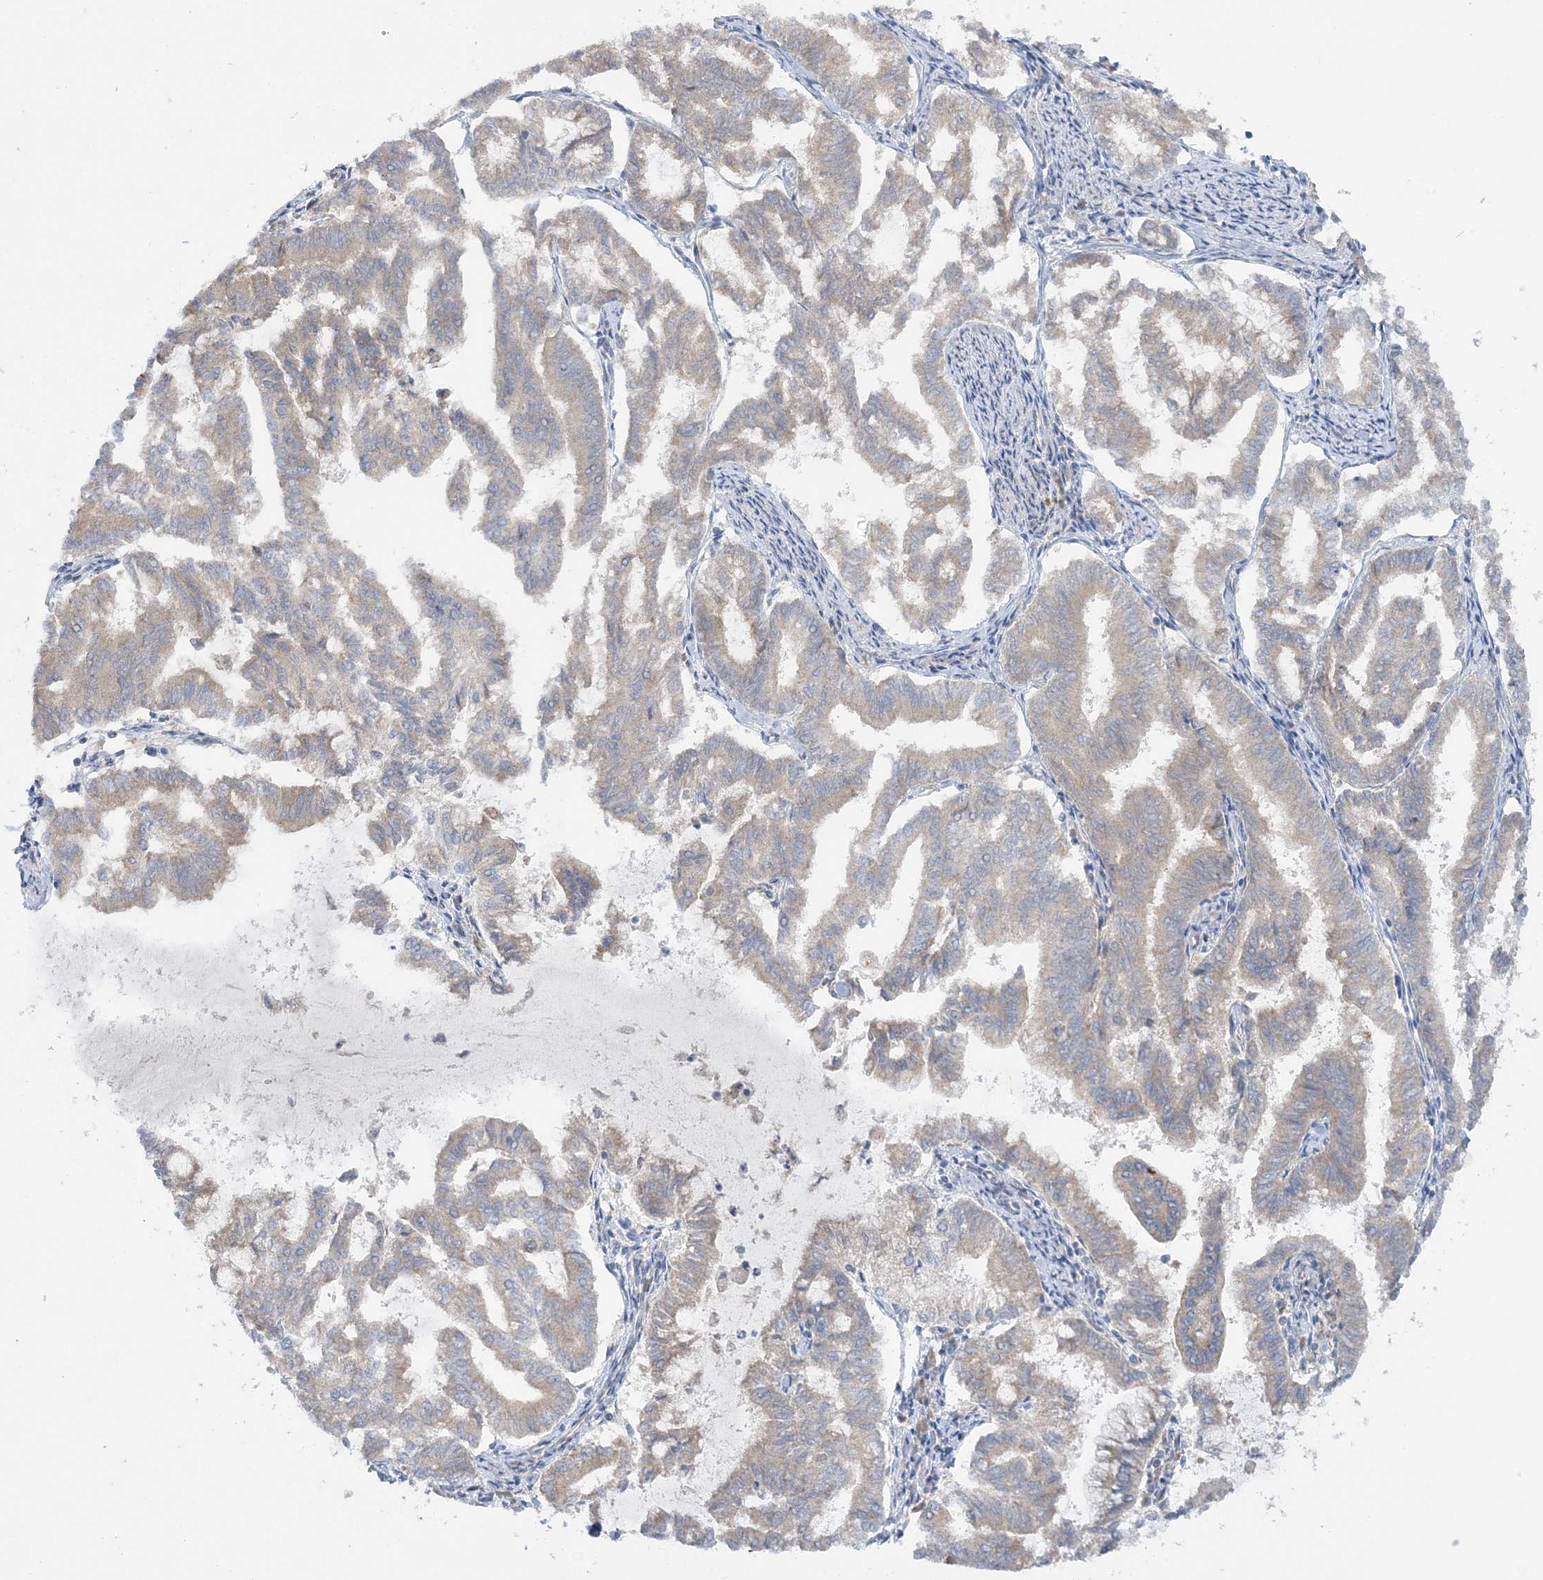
{"staining": {"intensity": "weak", "quantity": "25%-75%", "location": "cytoplasmic/membranous"}, "tissue": "endometrial cancer", "cell_type": "Tumor cells", "image_type": "cancer", "snomed": [{"axis": "morphology", "description": "Adenocarcinoma, NOS"}, {"axis": "topography", "description": "Endometrium"}], "caption": "Brown immunohistochemical staining in endometrial adenocarcinoma reveals weak cytoplasmic/membranous expression in about 25%-75% of tumor cells. Using DAB (brown) and hematoxylin (blue) stains, captured at high magnification using brightfield microscopy.", "gene": "MMADHC", "patient": {"sex": "female", "age": 79}}